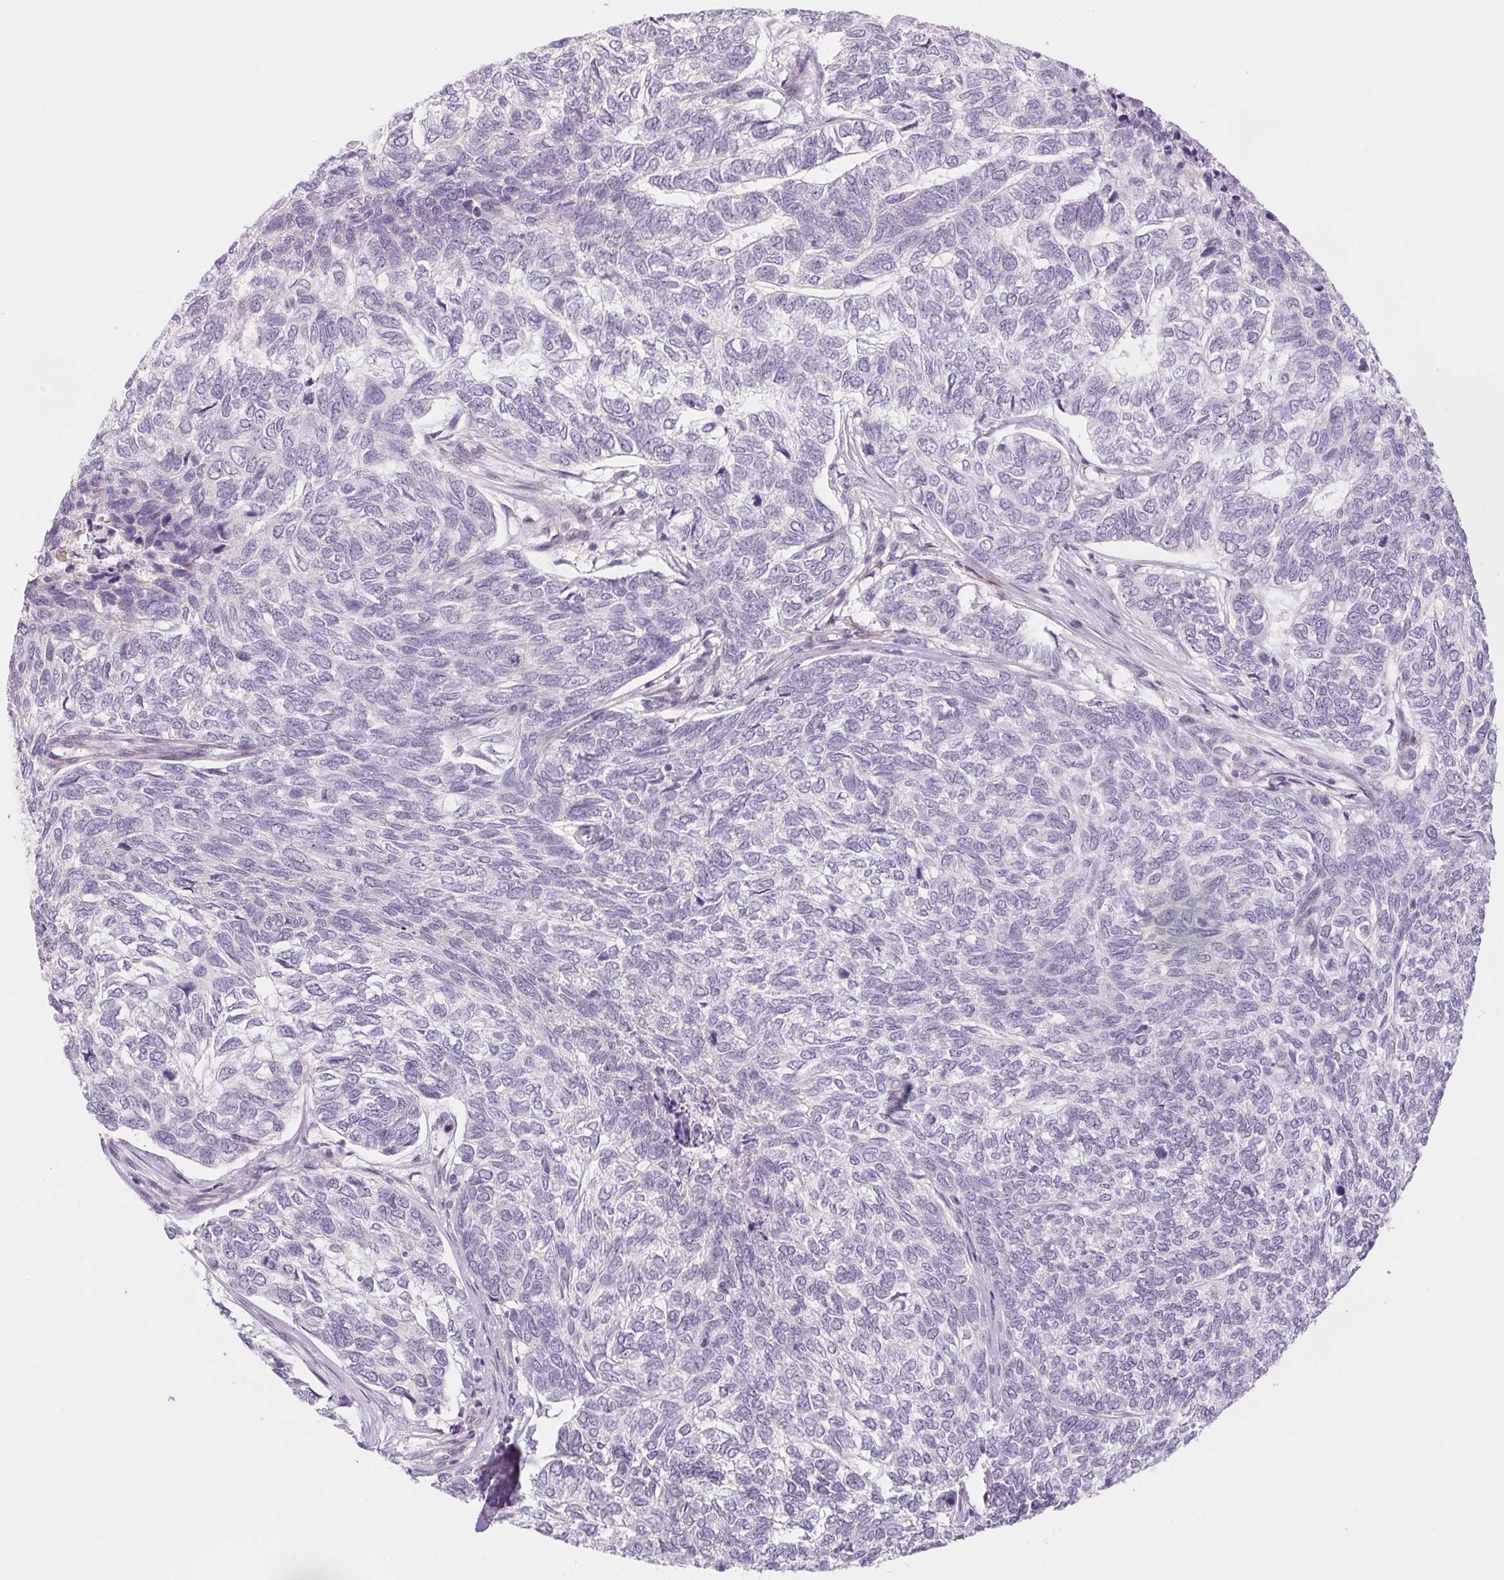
{"staining": {"intensity": "negative", "quantity": "none", "location": "none"}, "tissue": "skin cancer", "cell_type": "Tumor cells", "image_type": "cancer", "snomed": [{"axis": "morphology", "description": "Basal cell carcinoma"}, {"axis": "topography", "description": "Skin"}], "caption": "An immunohistochemistry (IHC) photomicrograph of skin cancer (basal cell carcinoma) is shown. There is no staining in tumor cells of skin cancer (basal cell carcinoma).", "gene": "MS4A13", "patient": {"sex": "female", "age": 65}}